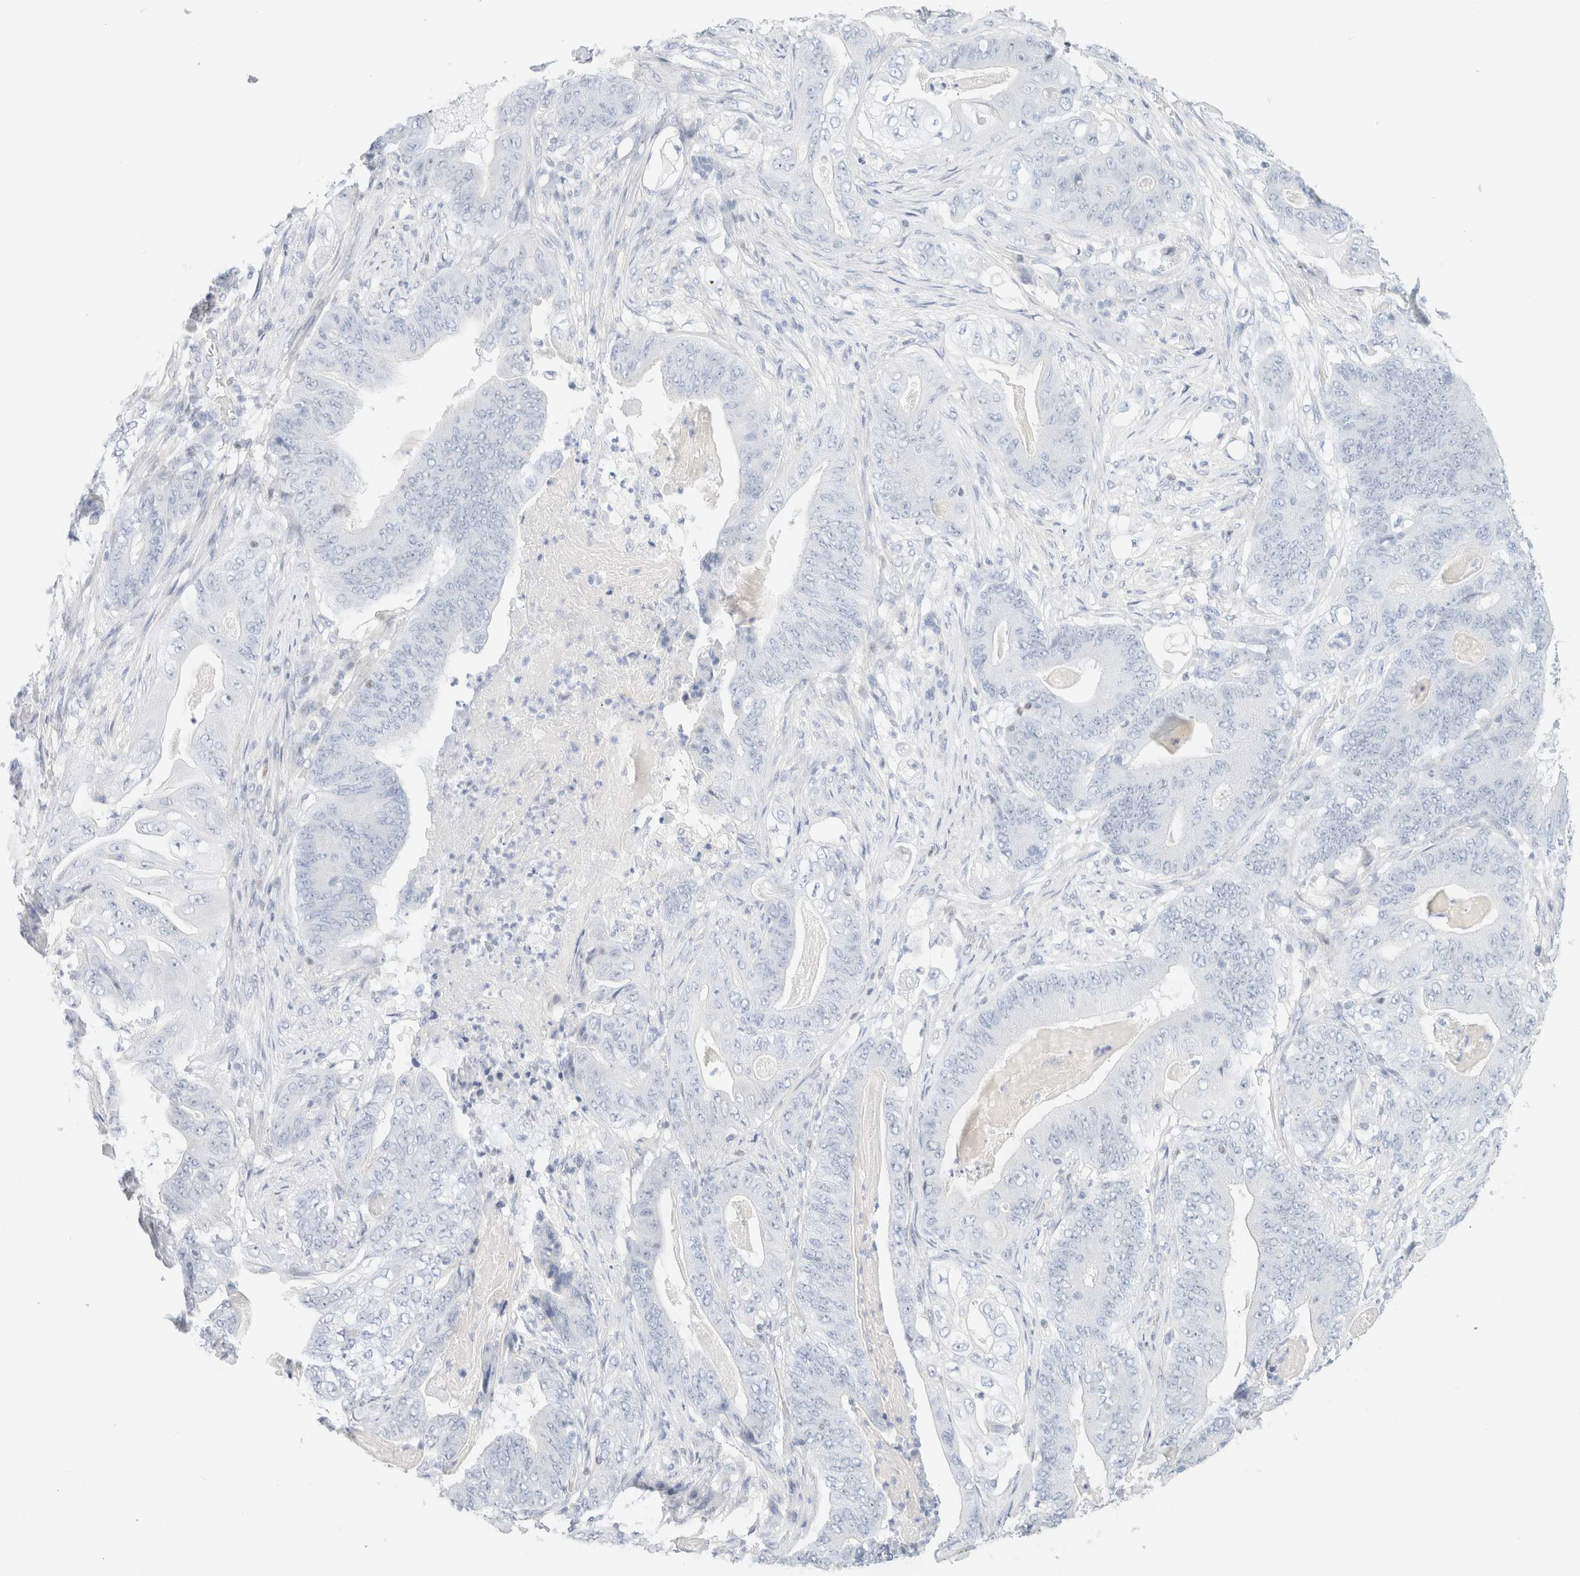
{"staining": {"intensity": "negative", "quantity": "none", "location": "none"}, "tissue": "stomach cancer", "cell_type": "Tumor cells", "image_type": "cancer", "snomed": [{"axis": "morphology", "description": "Adenocarcinoma, NOS"}, {"axis": "topography", "description": "Stomach"}], "caption": "Stomach cancer (adenocarcinoma) was stained to show a protein in brown. There is no significant expression in tumor cells.", "gene": "IKZF3", "patient": {"sex": "female", "age": 73}}